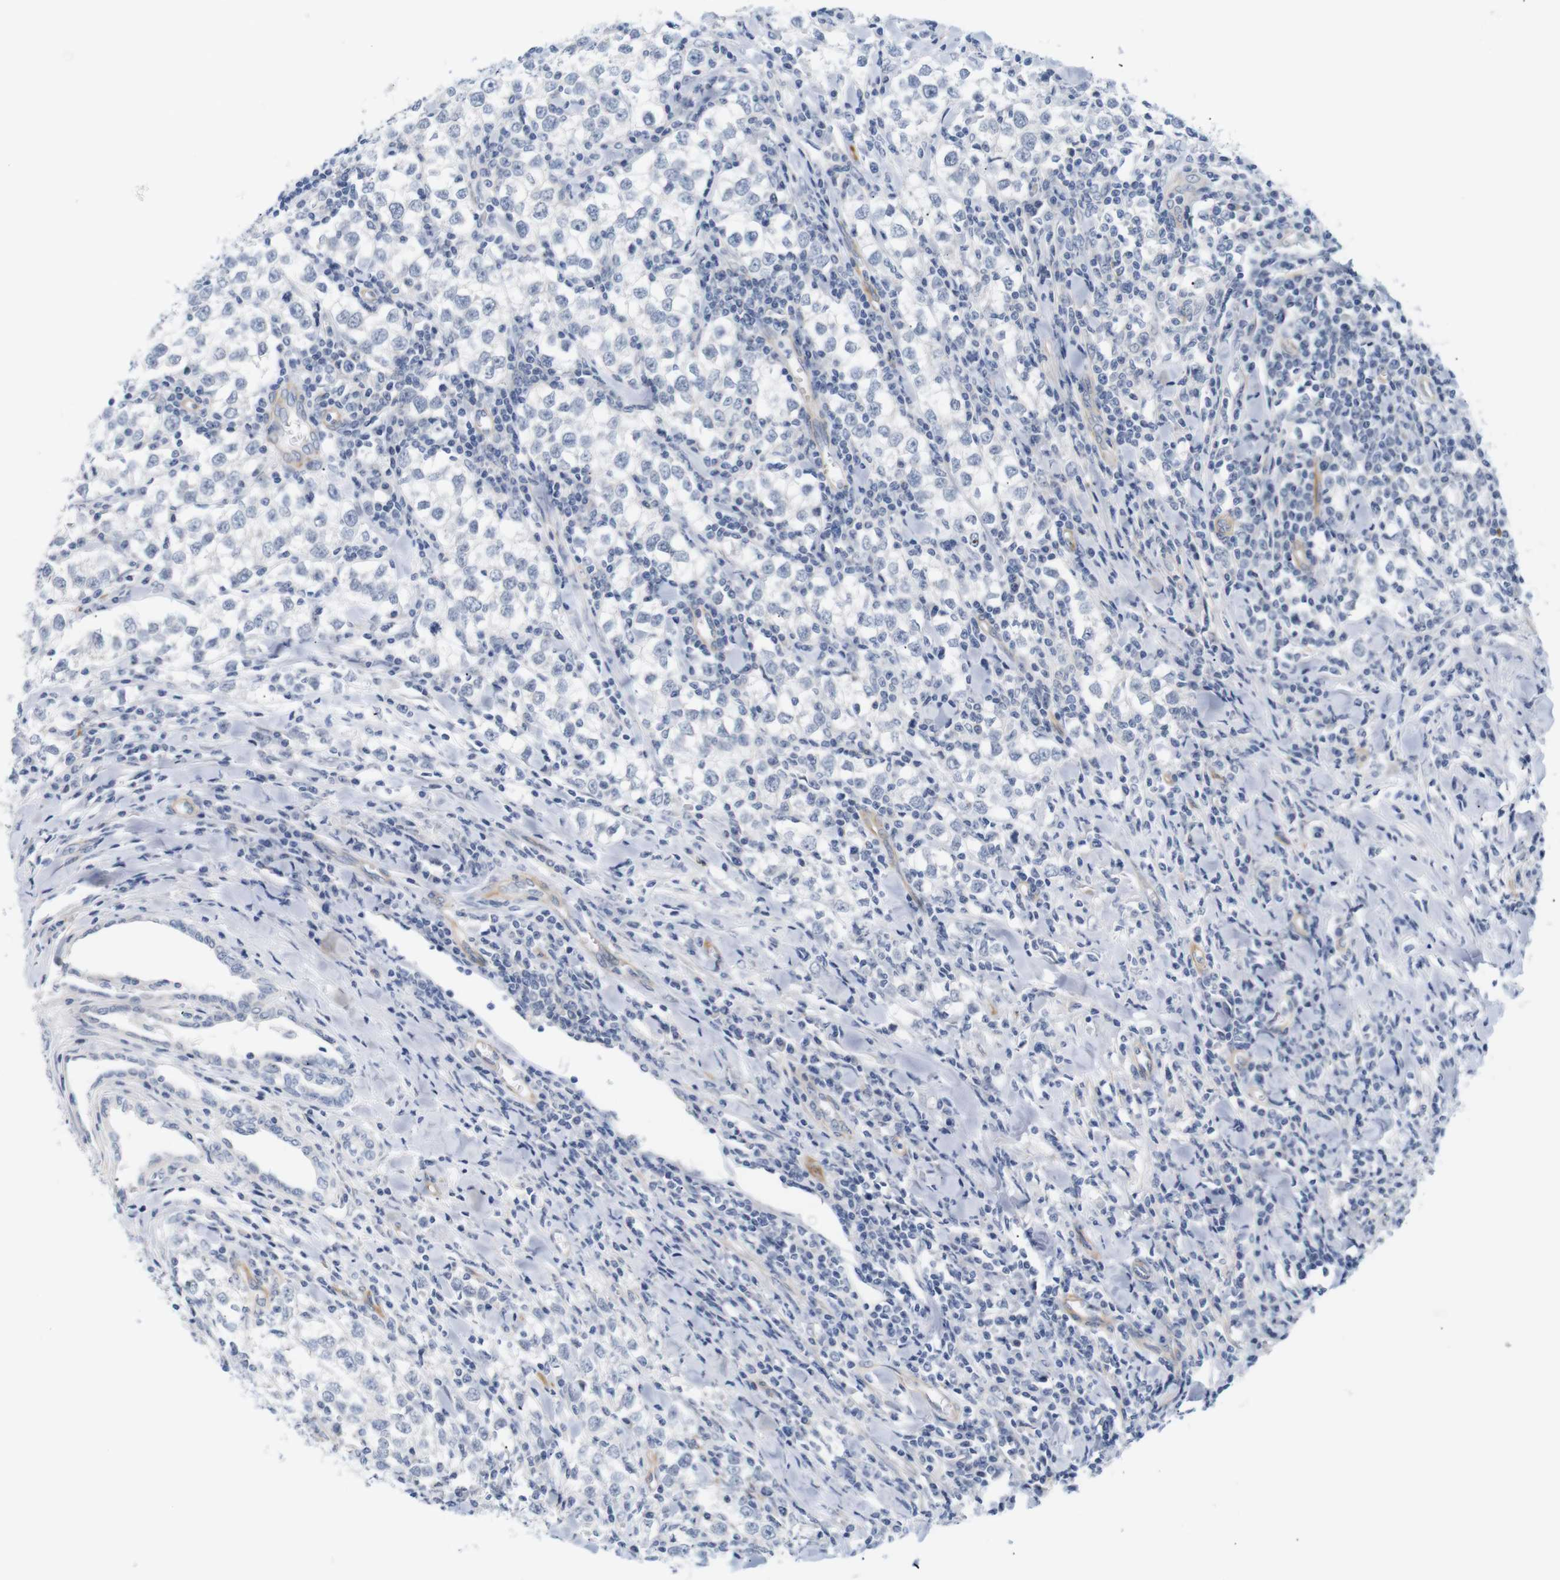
{"staining": {"intensity": "negative", "quantity": "none", "location": "none"}, "tissue": "testis cancer", "cell_type": "Tumor cells", "image_type": "cancer", "snomed": [{"axis": "morphology", "description": "Seminoma, NOS"}, {"axis": "morphology", "description": "Carcinoma, Embryonal, NOS"}, {"axis": "topography", "description": "Testis"}], "caption": "This is an immunohistochemistry image of human testis seminoma. There is no expression in tumor cells.", "gene": "STMN3", "patient": {"sex": "male", "age": 36}}